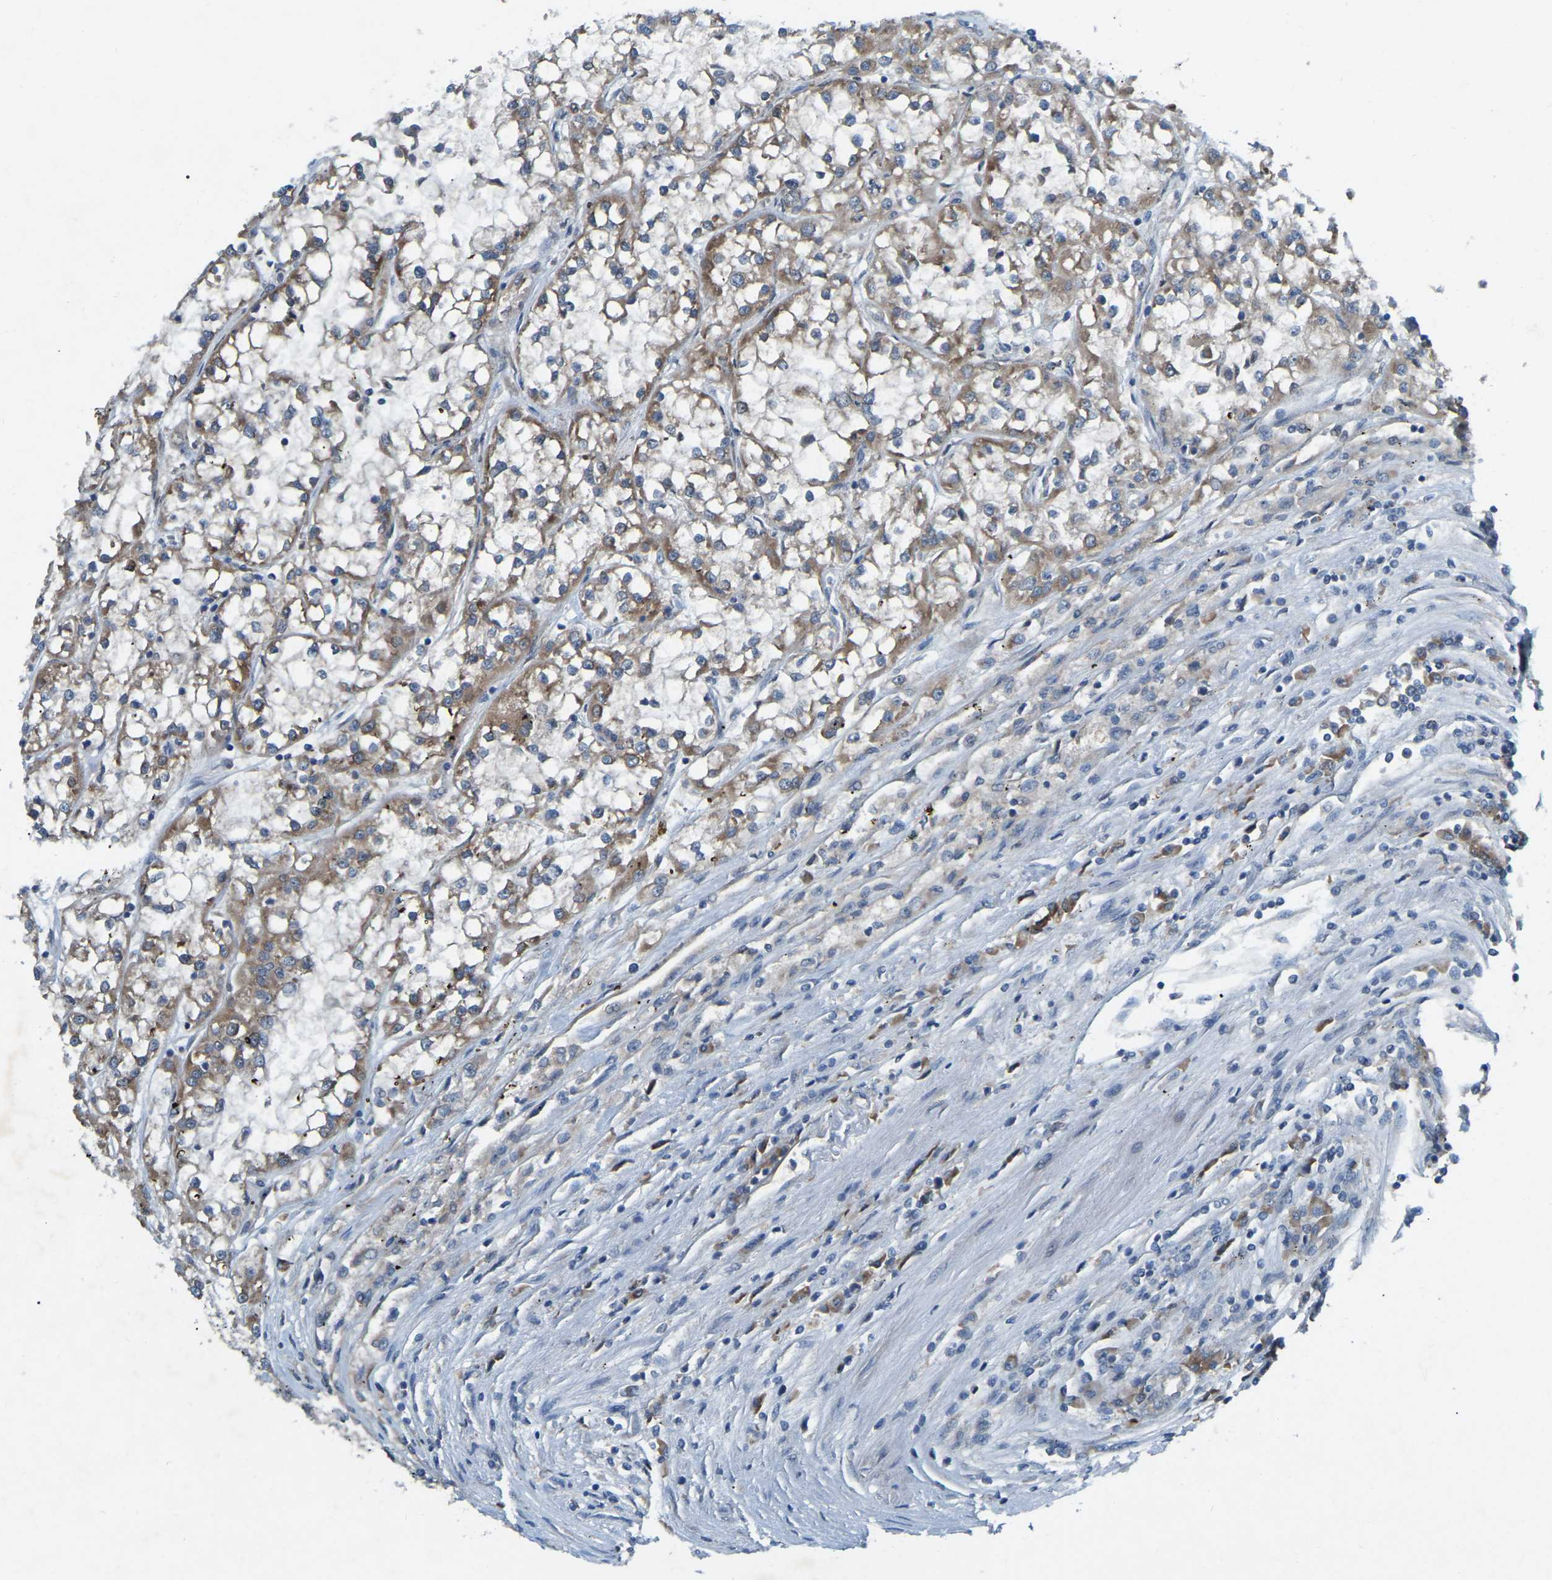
{"staining": {"intensity": "moderate", "quantity": ">75%", "location": "cytoplasmic/membranous"}, "tissue": "renal cancer", "cell_type": "Tumor cells", "image_type": "cancer", "snomed": [{"axis": "morphology", "description": "Adenocarcinoma, NOS"}, {"axis": "topography", "description": "Kidney"}], "caption": "Protein expression analysis of renal cancer (adenocarcinoma) demonstrates moderate cytoplasmic/membranous staining in approximately >75% of tumor cells. (DAB = brown stain, brightfield microscopy at high magnification).", "gene": "PARL", "patient": {"sex": "female", "age": 52}}